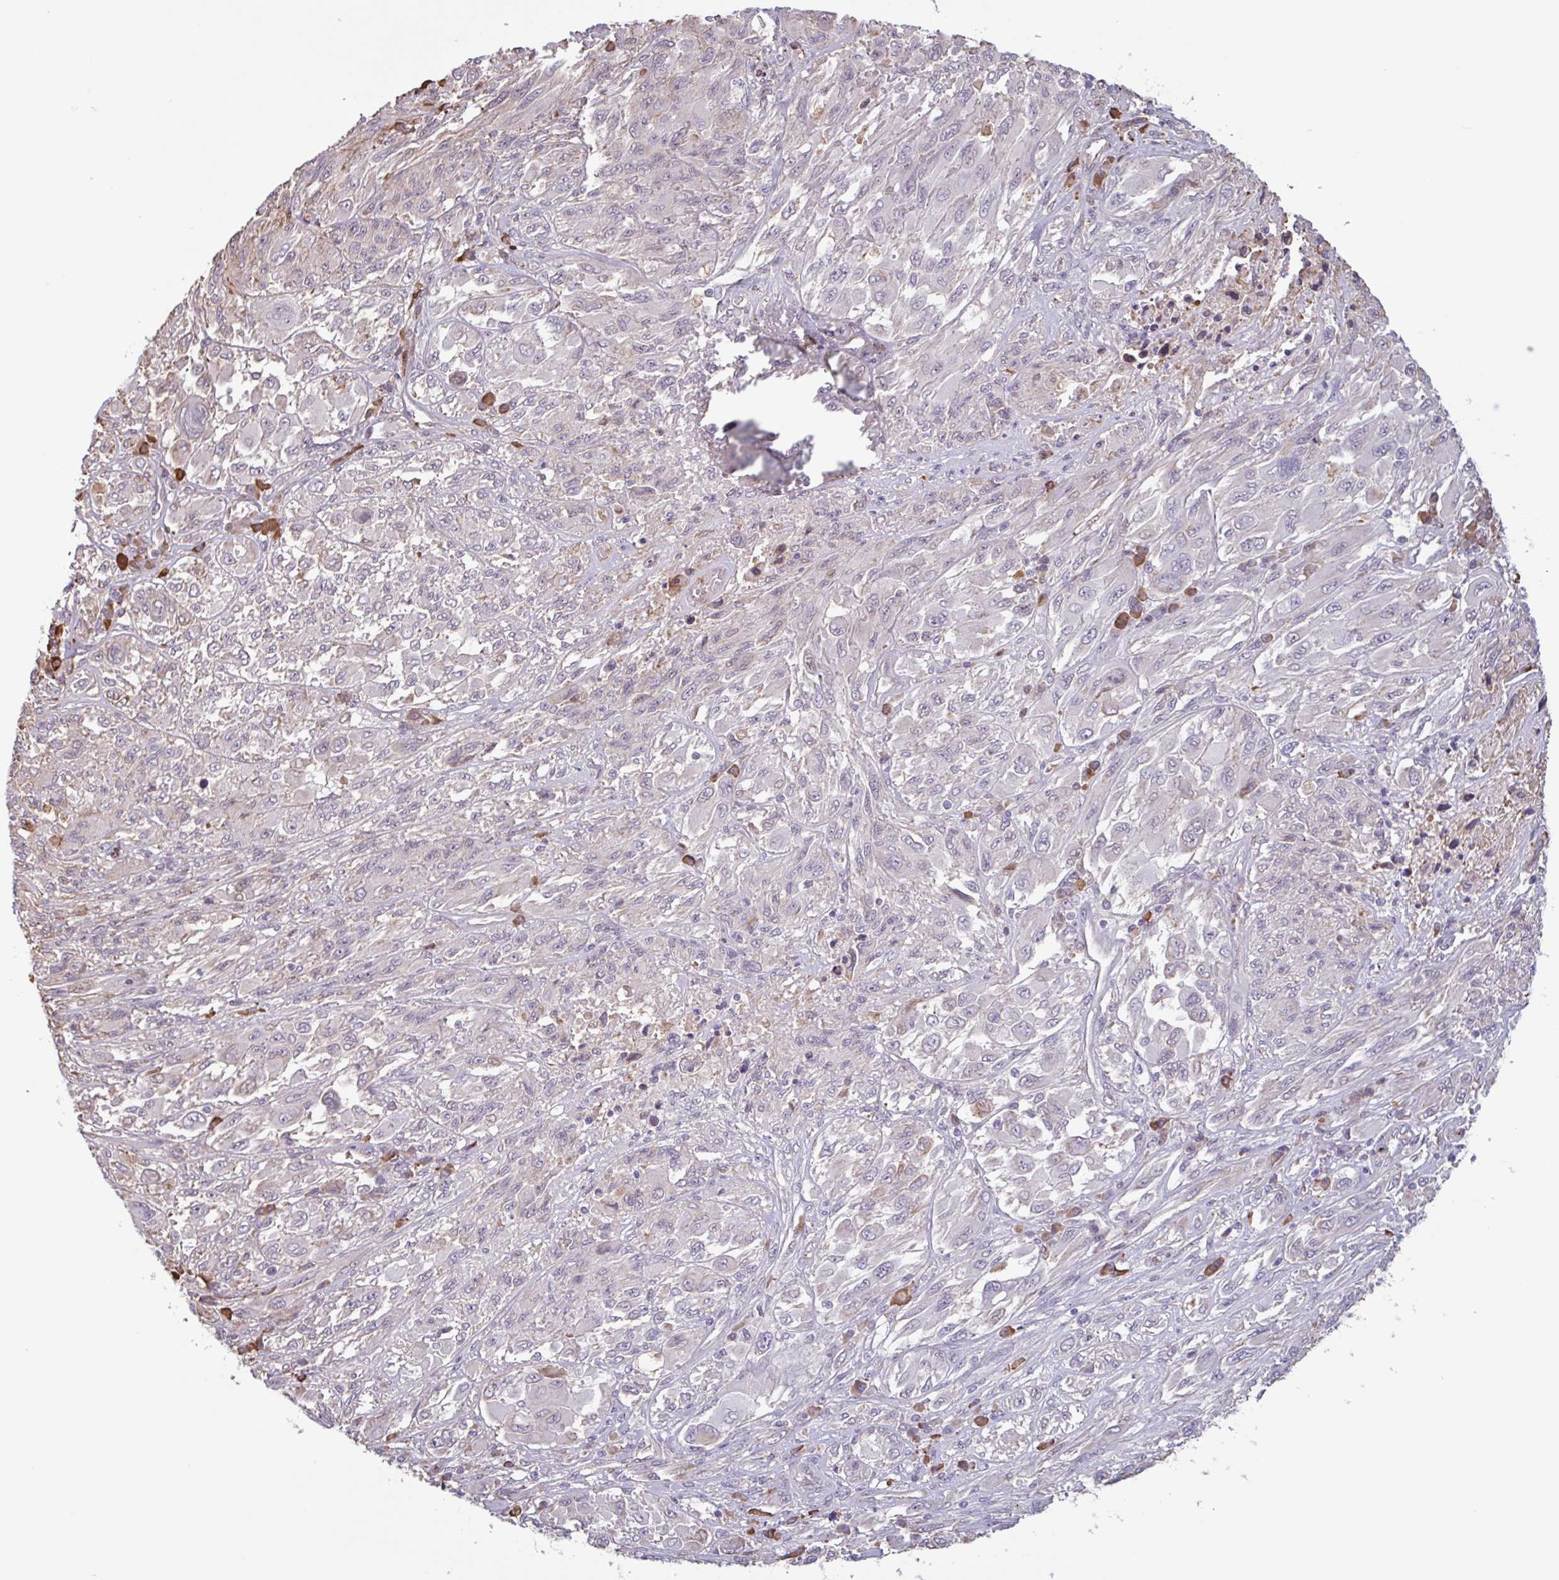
{"staining": {"intensity": "negative", "quantity": "none", "location": "none"}, "tissue": "melanoma", "cell_type": "Tumor cells", "image_type": "cancer", "snomed": [{"axis": "morphology", "description": "Malignant melanoma, NOS"}, {"axis": "topography", "description": "Skin"}], "caption": "There is no significant positivity in tumor cells of melanoma. Nuclei are stained in blue.", "gene": "TAF1D", "patient": {"sex": "female", "age": 91}}